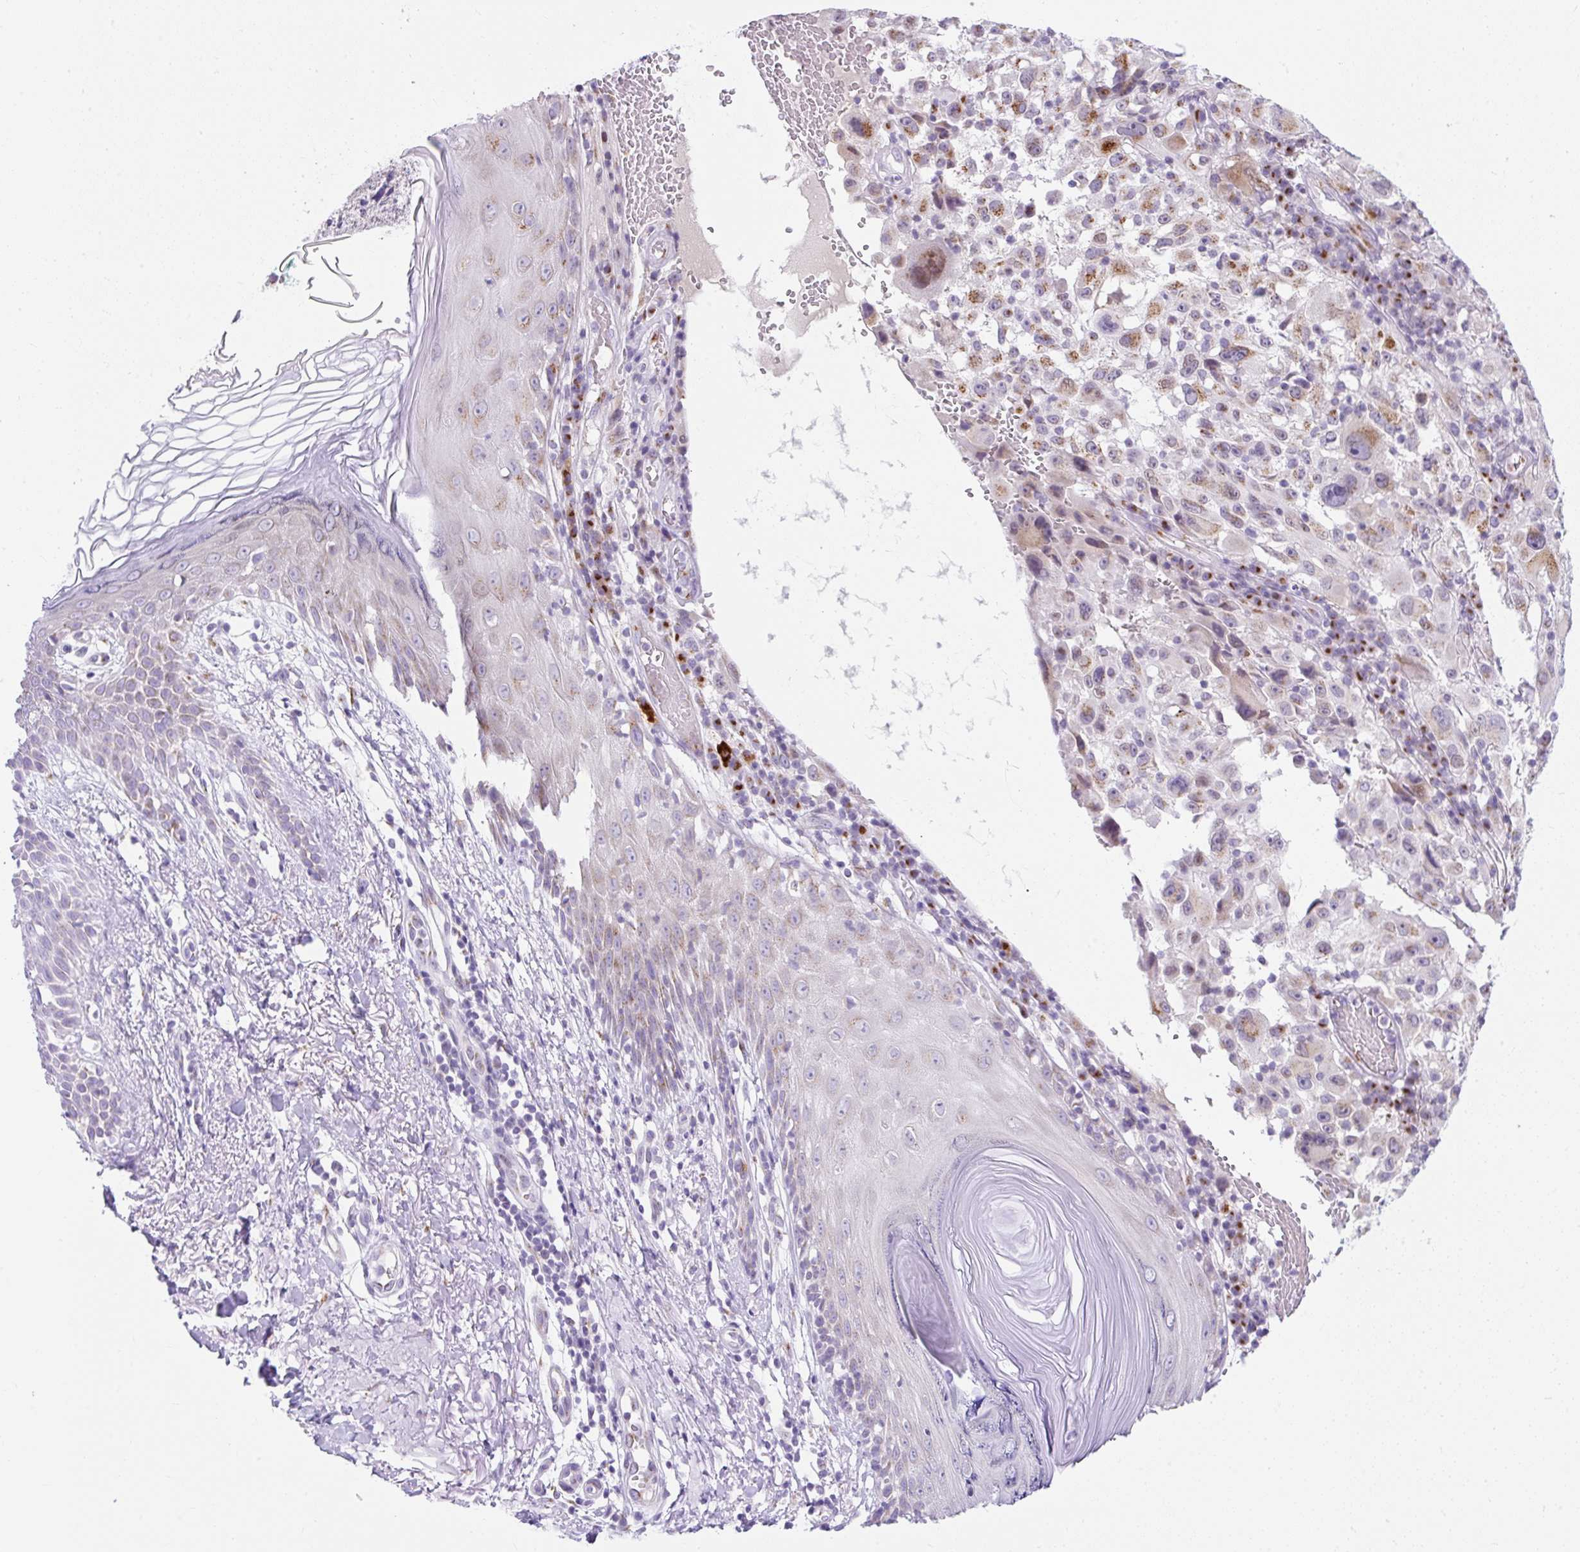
{"staining": {"intensity": "moderate", "quantity": ">75%", "location": "cytoplasmic/membranous"}, "tissue": "melanoma", "cell_type": "Tumor cells", "image_type": "cancer", "snomed": [{"axis": "morphology", "description": "Malignant melanoma, NOS"}, {"axis": "topography", "description": "Skin"}], "caption": "Immunohistochemistry of human melanoma exhibits medium levels of moderate cytoplasmic/membranous positivity in approximately >75% of tumor cells.", "gene": "GOLGA8A", "patient": {"sex": "female", "age": 71}}